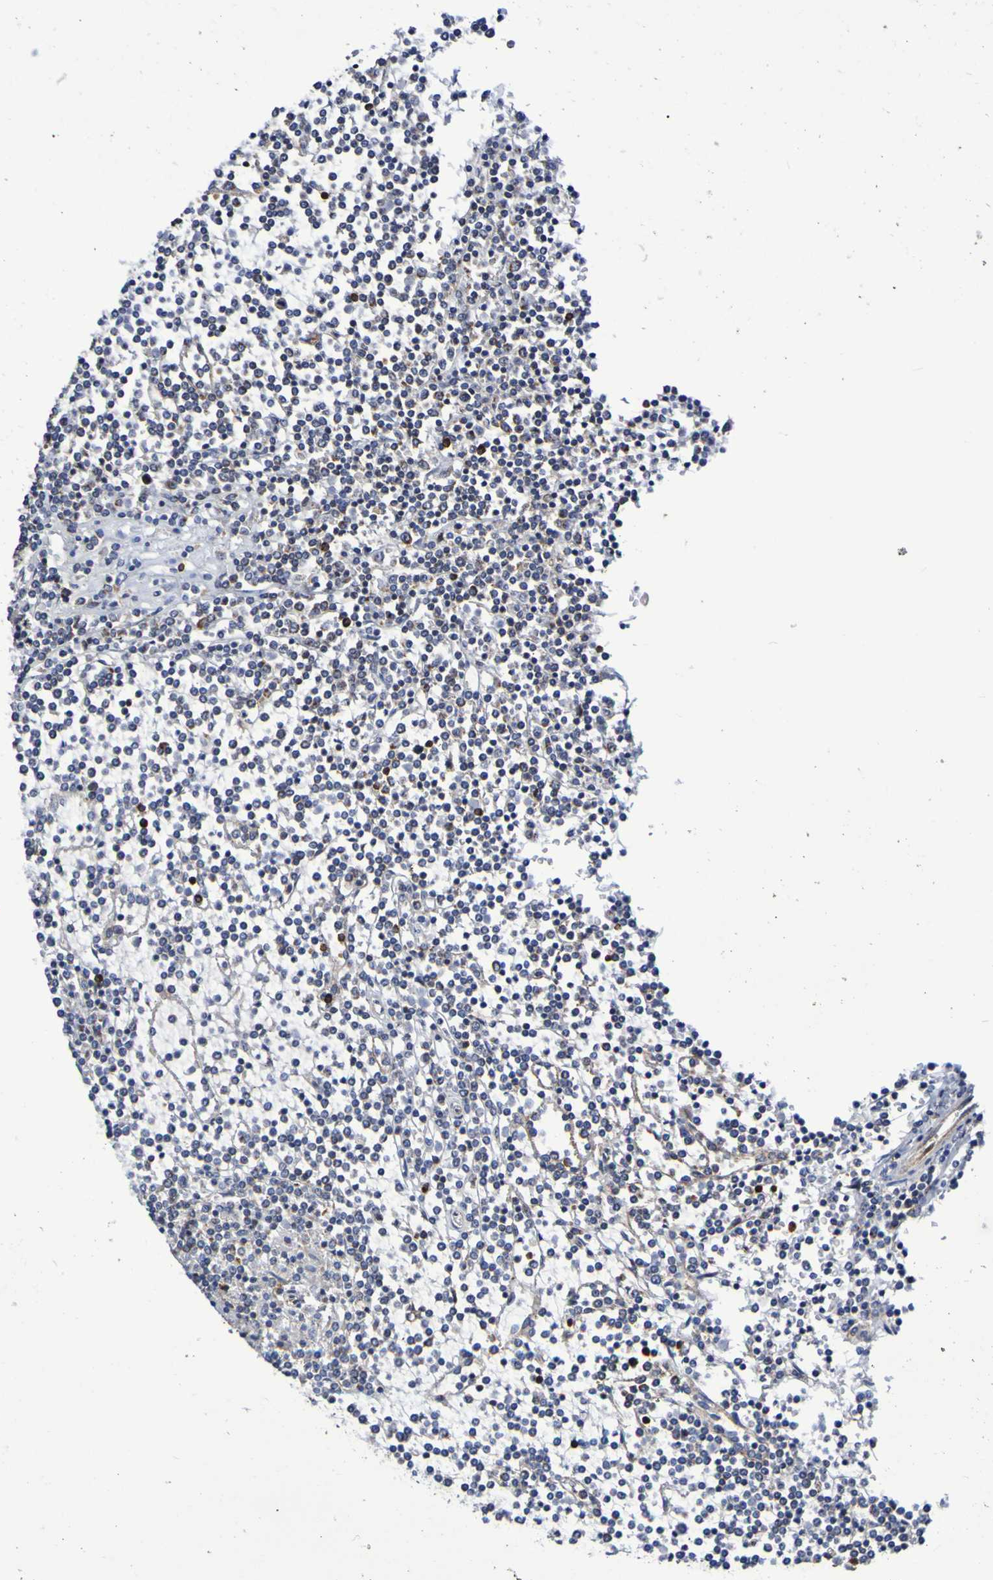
{"staining": {"intensity": "weak", "quantity": ">75%", "location": "cytoplasmic/membranous"}, "tissue": "lymphoma", "cell_type": "Tumor cells", "image_type": "cancer", "snomed": [{"axis": "morphology", "description": "Malignant lymphoma, non-Hodgkin's type, Low grade"}, {"axis": "topography", "description": "Spleen"}], "caption": "Immunohistochemical staining of human low-grade malignant lymphoma, non-Hodgkin's type reveals low levels of weak cytoplasmic/membranous protein positivity in about >75% of tumor cells.", "gene": "GJB1", "patient": {"sex": "female", "age": 19}}